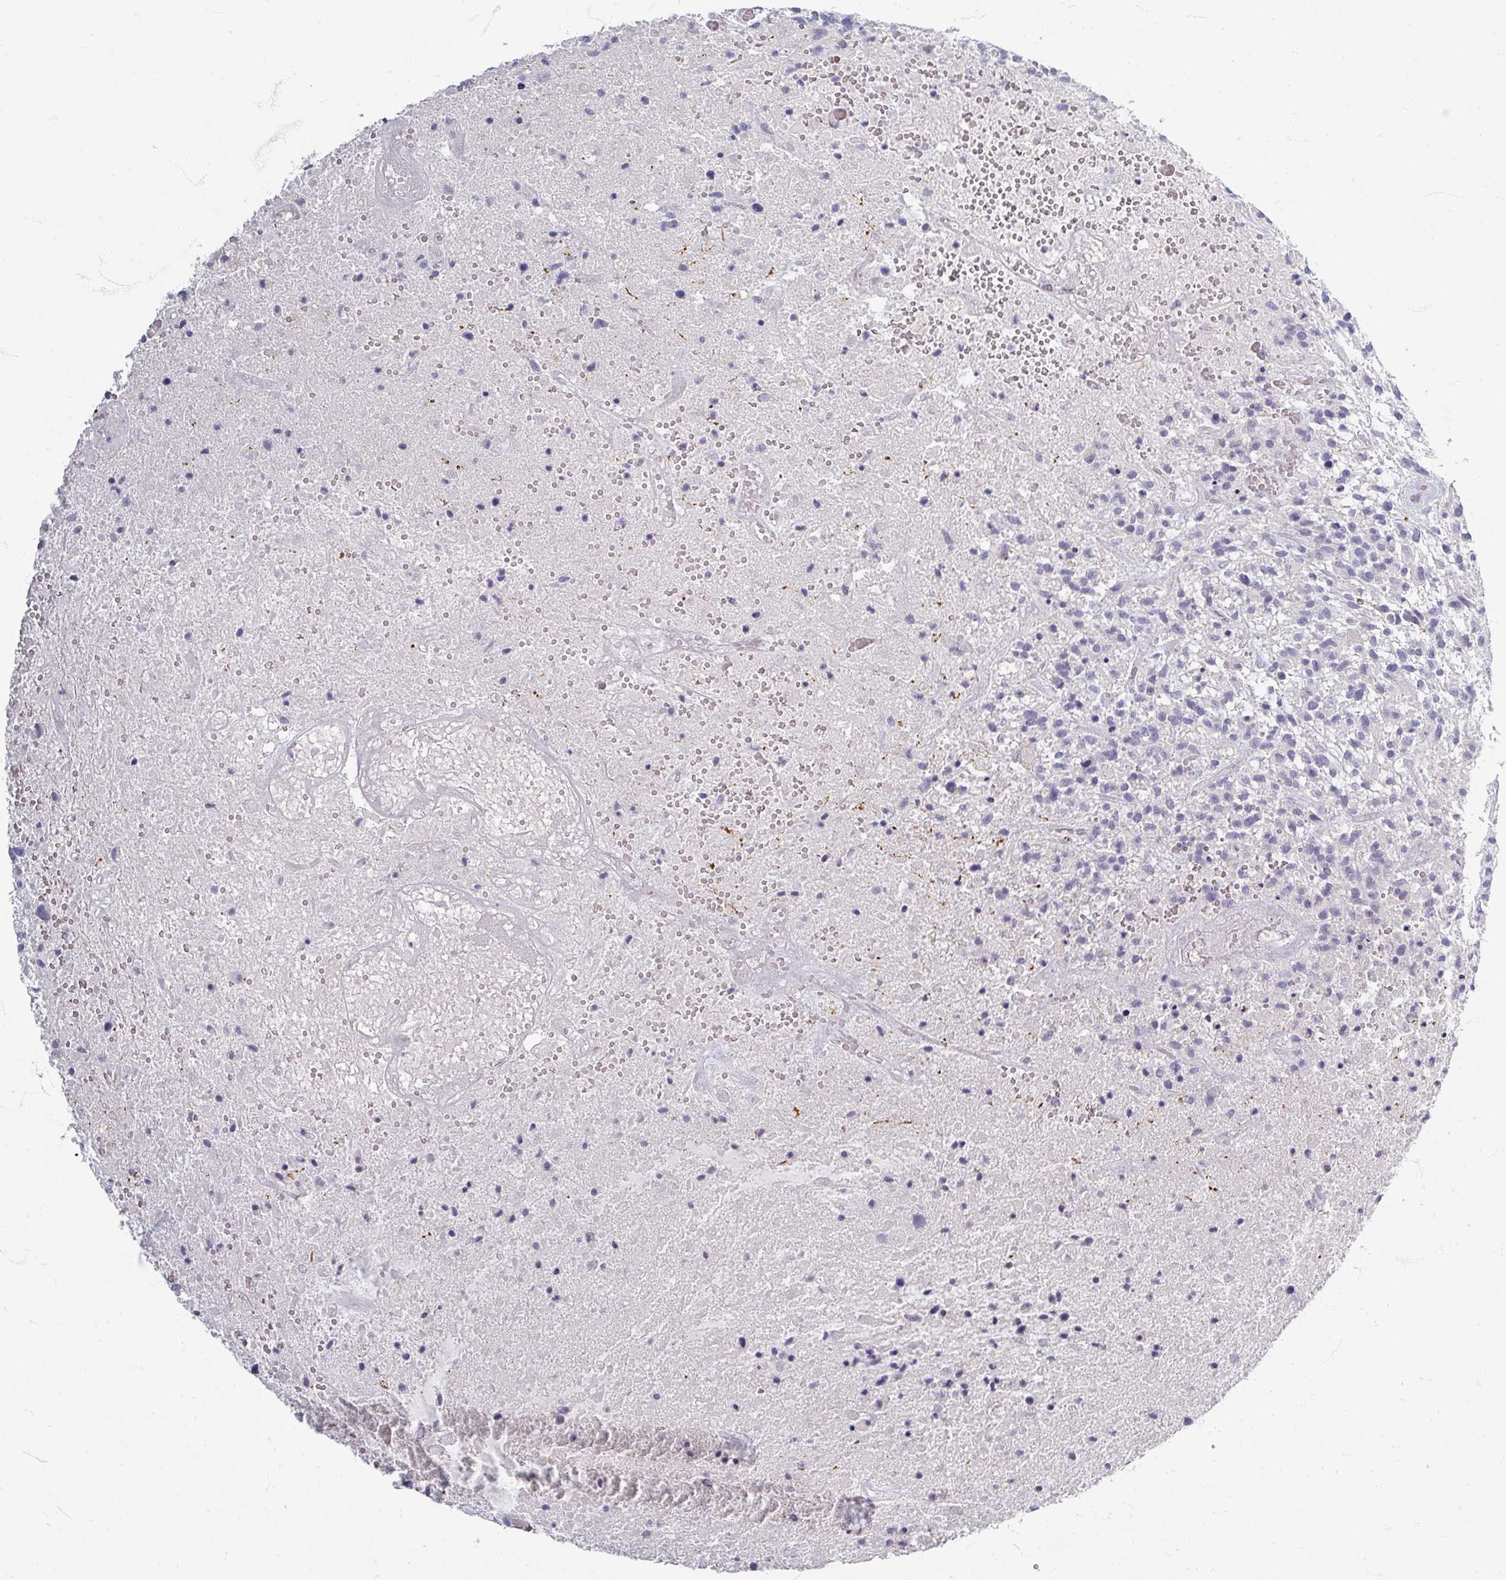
{"staining": {"intensity": "negative", "quantity": "none", "location": "none"}, "tissue": "glioma", "cell_type": "Tumor cells", "image_type": "cancer", "snomed": [{"axis": "morphology", "description": "Glioma, malignant, High grade"}, {"axis": "topography", "description": "Brain"}], "caption": "An immunohistochemistry (IHC) image of malignant glioma (high-grade) is shown. There is no staining in tumor cells of malignant glioma (high-grade).", "gene": "ZNF878", "patient": {"sex": "male", "age": 47}}